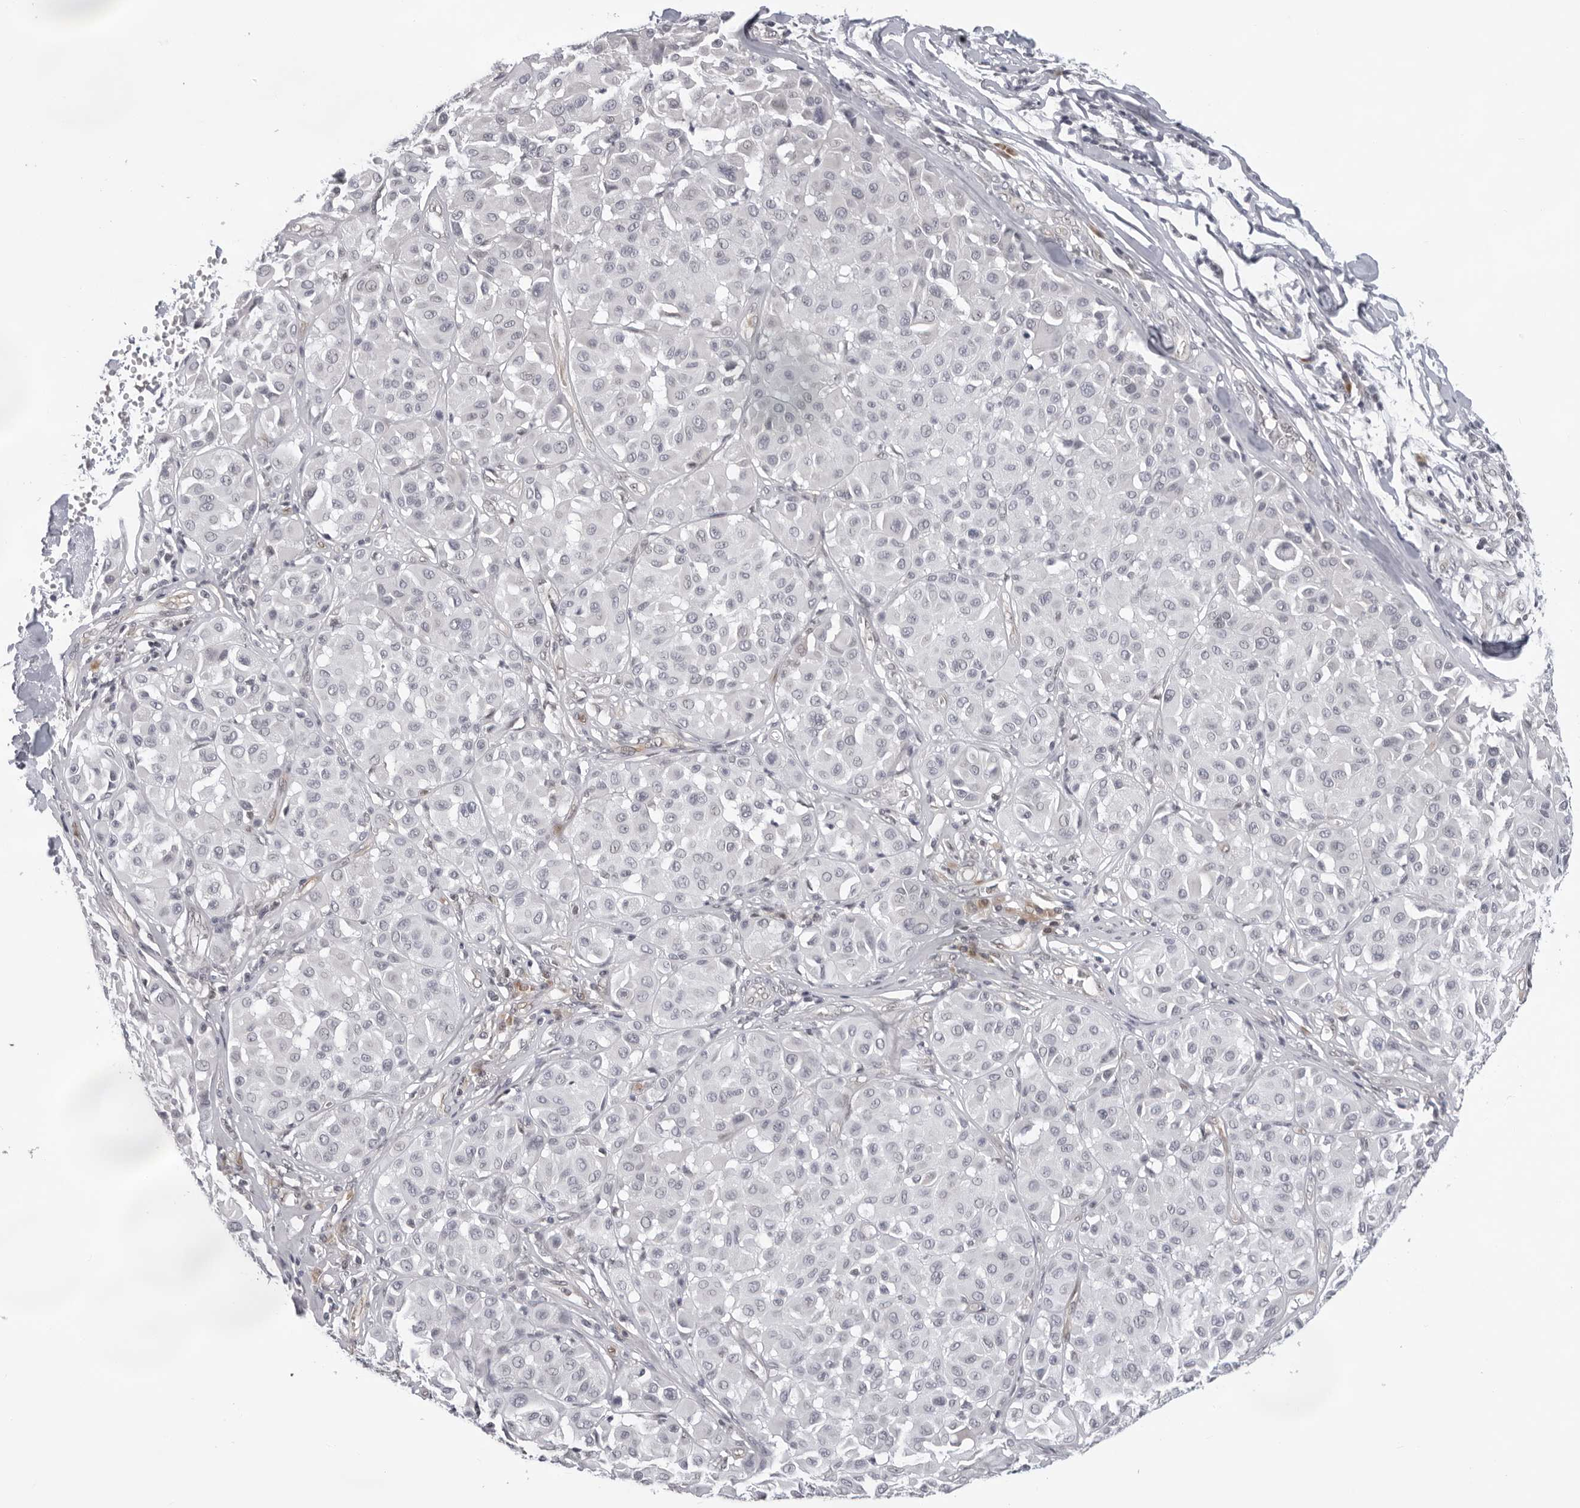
{"staining": {"intensity": "negative", "quantity": "none", "location": "none"}, "tissue": "melanoma", "cell_type": "Tumor cells", "image_type": "cancer", "snomed": [{"axis": "morphology", "description": "Malignant melanoma, Metastatic site"}, {"axis": "topography", "description": "Soft tissue"}], "caption": "This is an immunohistochemistry photomicrograph of melanoma. There is no expression in tumor cells.", "gene": "CASP7", "patient": {"sex": "male", "age": 41}}